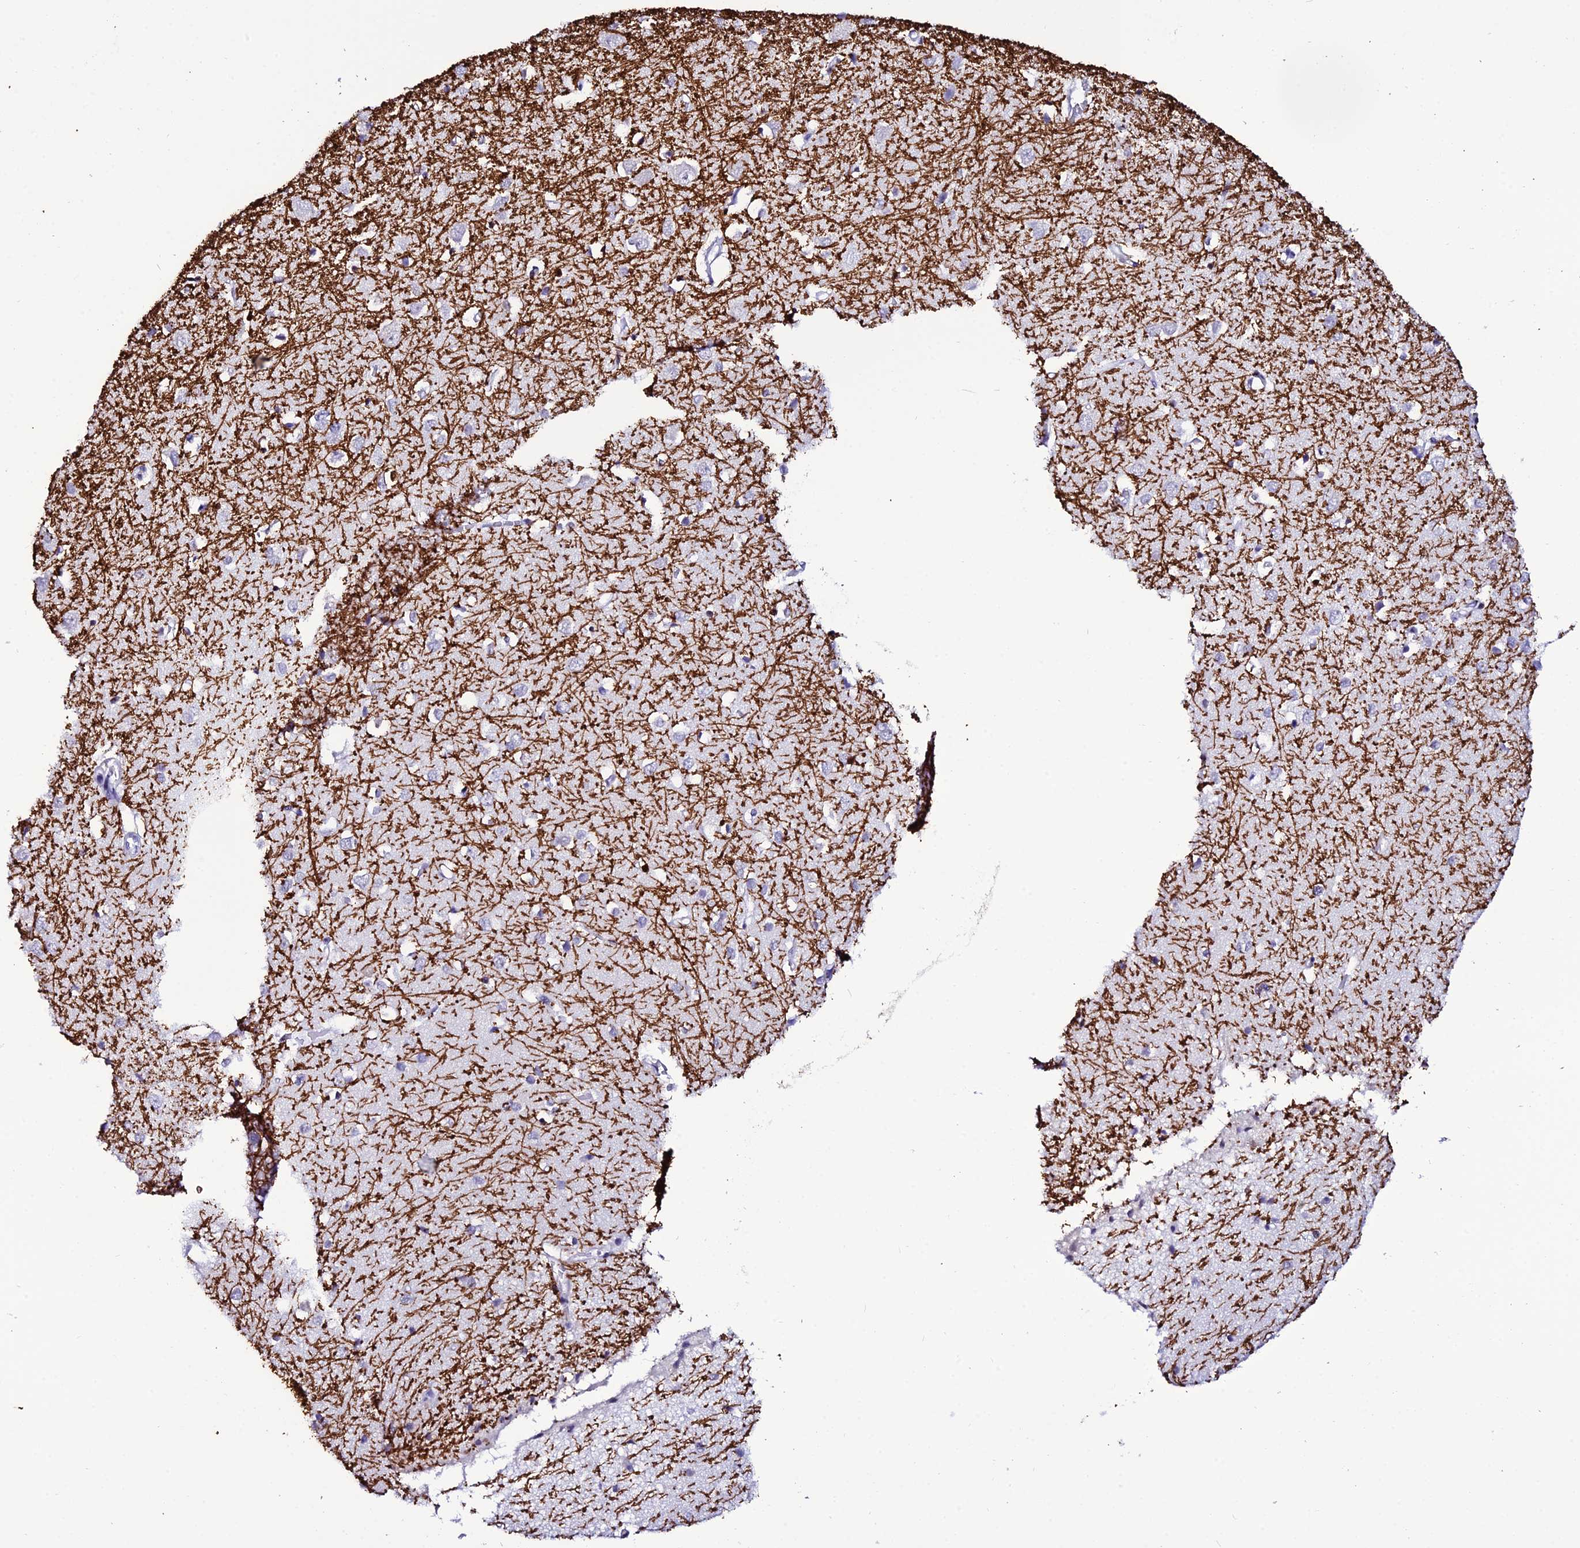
{"staining": {"intensity": "negative", "quantity": "none", "location": "none"}, "tissue": "cerebral cortex", "cell_type": "Endothelial cells", "image_type": "normal", "snomed": [{"axis": "morphology", "description": "Normal tissue, NOS"}, {"axis": "topography", "description": "Cerebral cortex"}], "caption": "High power microscopy photomicrograph of an immunohistochemistry histopathology image of benign cerebral cortex, revealing no significant expression in endothelial cells.", "gene": "DEFB132", "patient": {"sex": "female", "age": 64}}